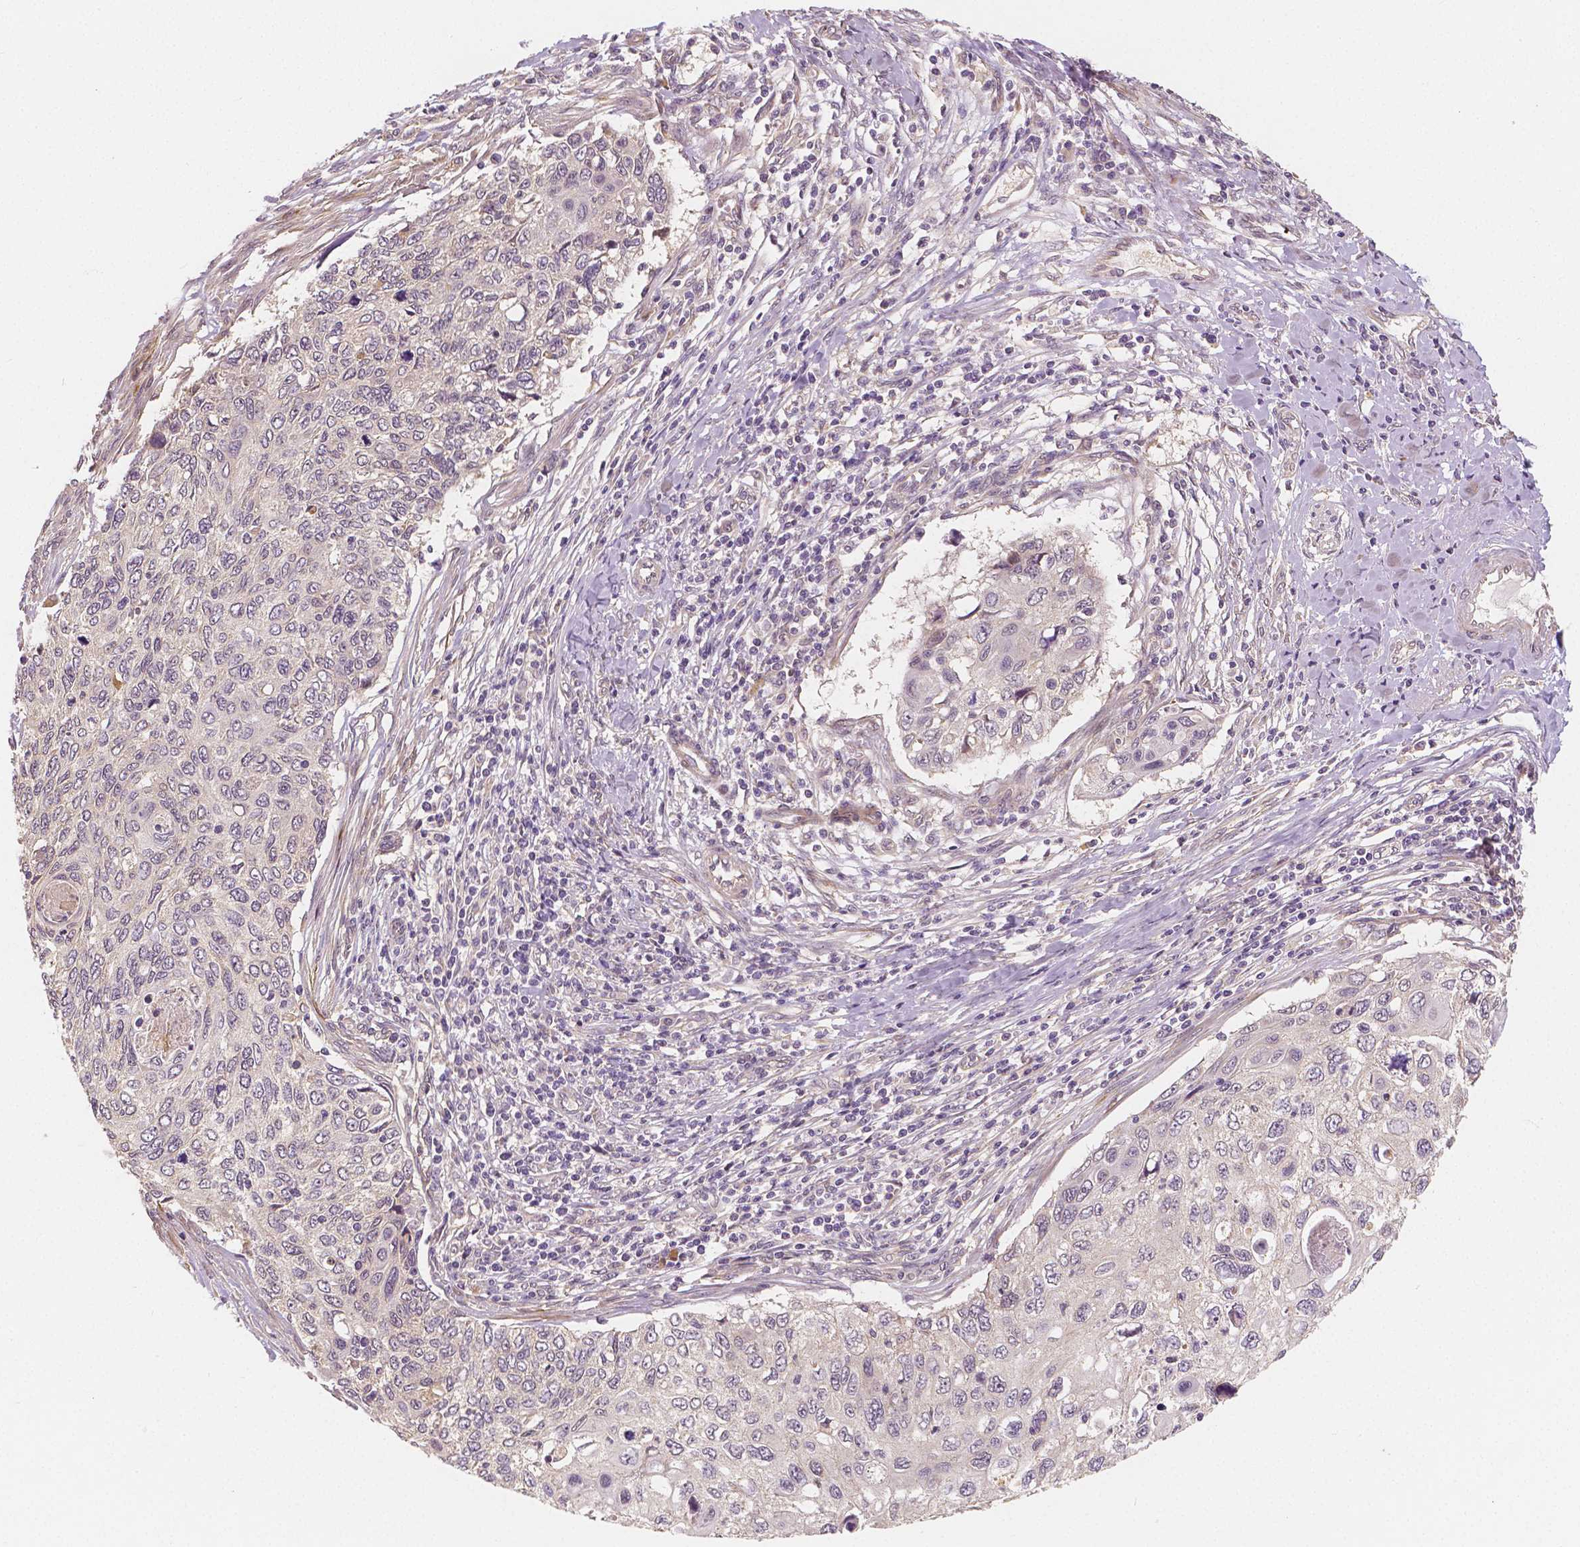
{"staining": {"intensity": "negative", "quantity": "none", "location": "none"}, "tissue": "cervical cancer", "cell_type": "Tumor cells", "image_type": "cancer", "snomed": [{"axis": "morphology", "description": "Squamous cell carcinoma, NOS"}, {"axis": "topography", "description": "Cervix"}], "caption": "Immunohistochemistry (IHC) micrograph of neoplastic tissue: human cervical squamous cell carcinoma stained with DAB exhibits no significant protein expression in tumor cells.", "gene": "SNX12", "patient": {"sex": "female", "age": 70}}